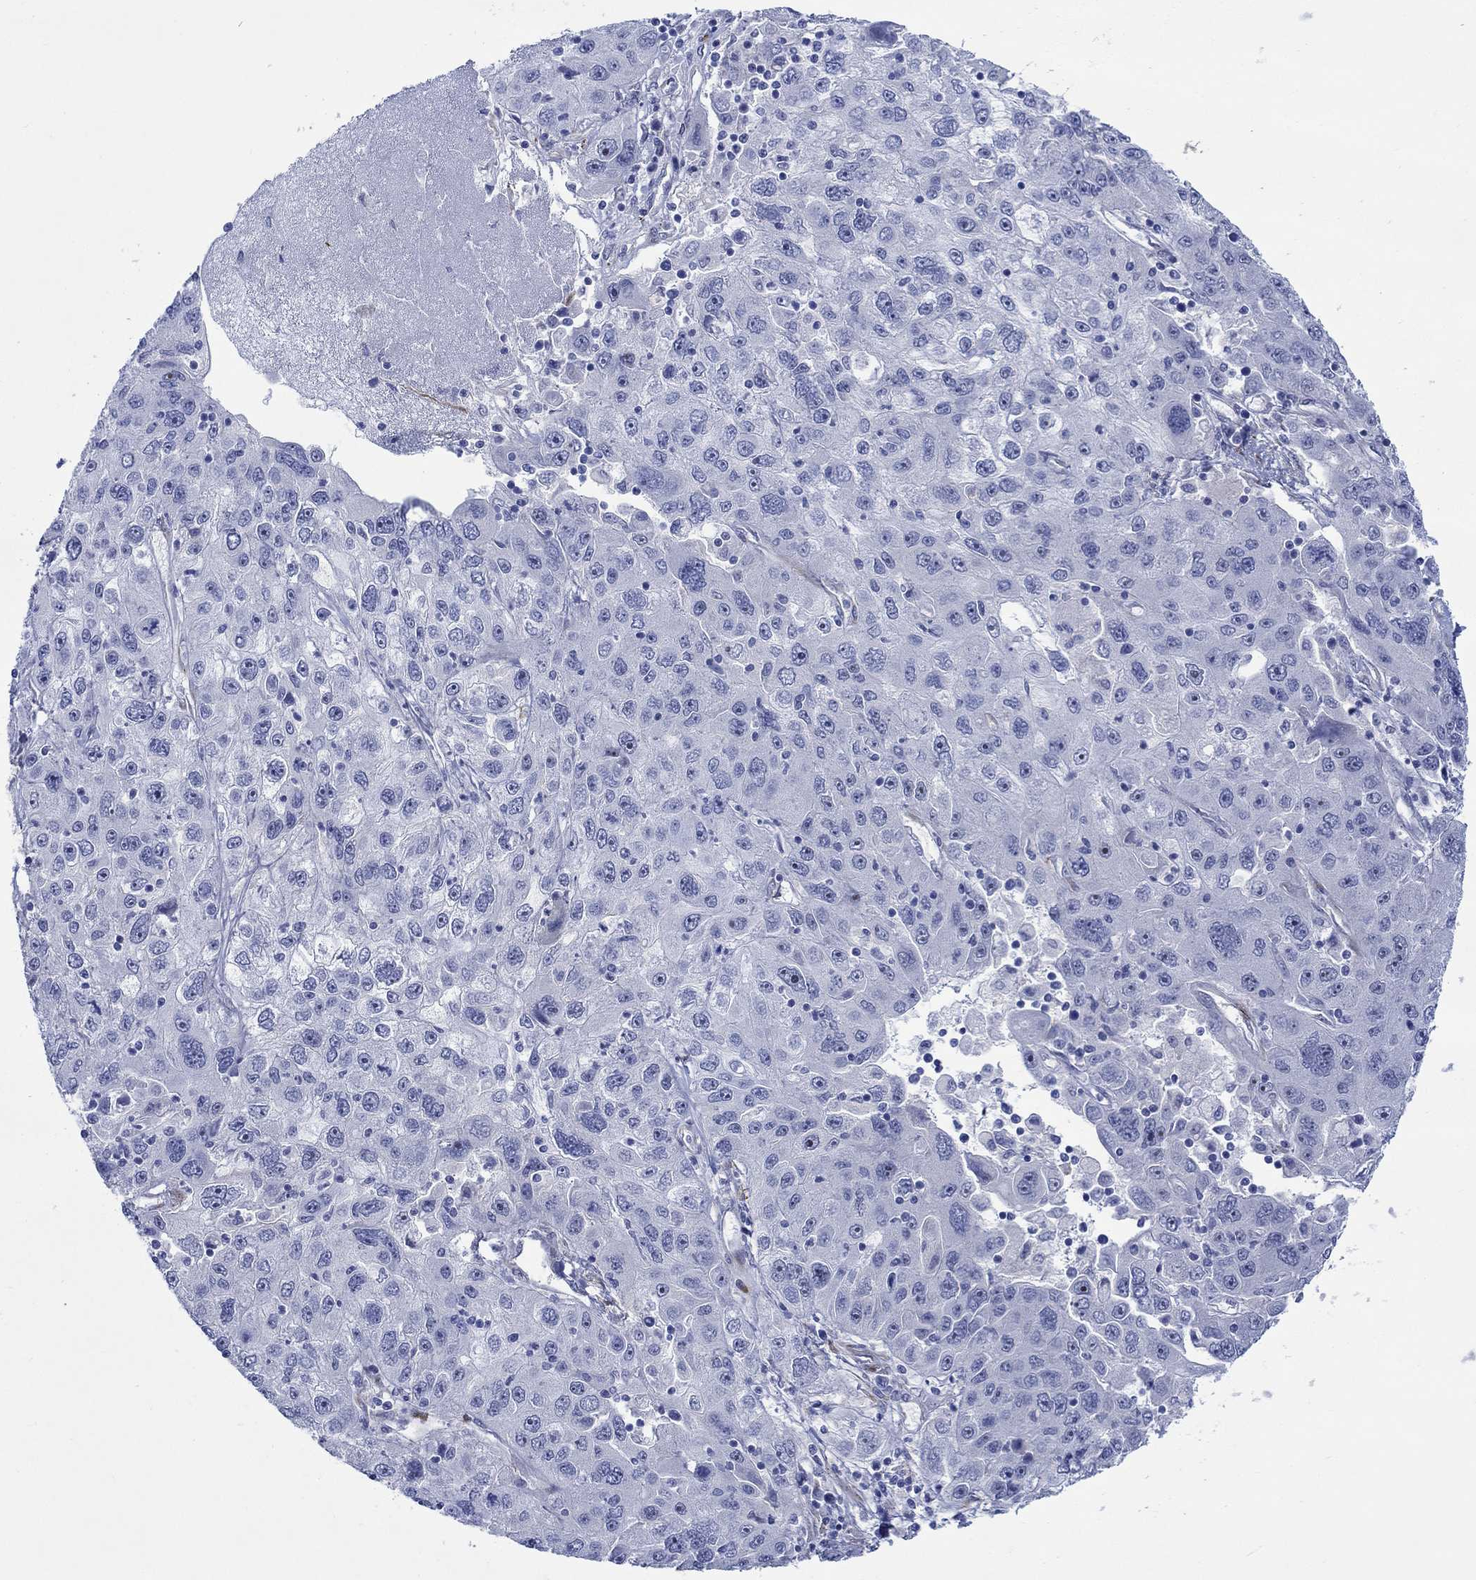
{"staining": {"intensity": "negative", "quantity": "none", "location": "none"}, "tissue": "stomach cancer", "cell_type": "Tumor cells", "image_type": "cancer", "snomed": [{"axis": "morphology", "description": "Adenocarcinoma, NOS"}, {"axis": "topography", "description": "Stomach"}], "caption": "Immunohistochemical staining of human adenocarcinoma (stomach) exhibits no significant staining in tumor cells.", "gene": "KSR2", "patient": {"sex": "male", "age": 56}}